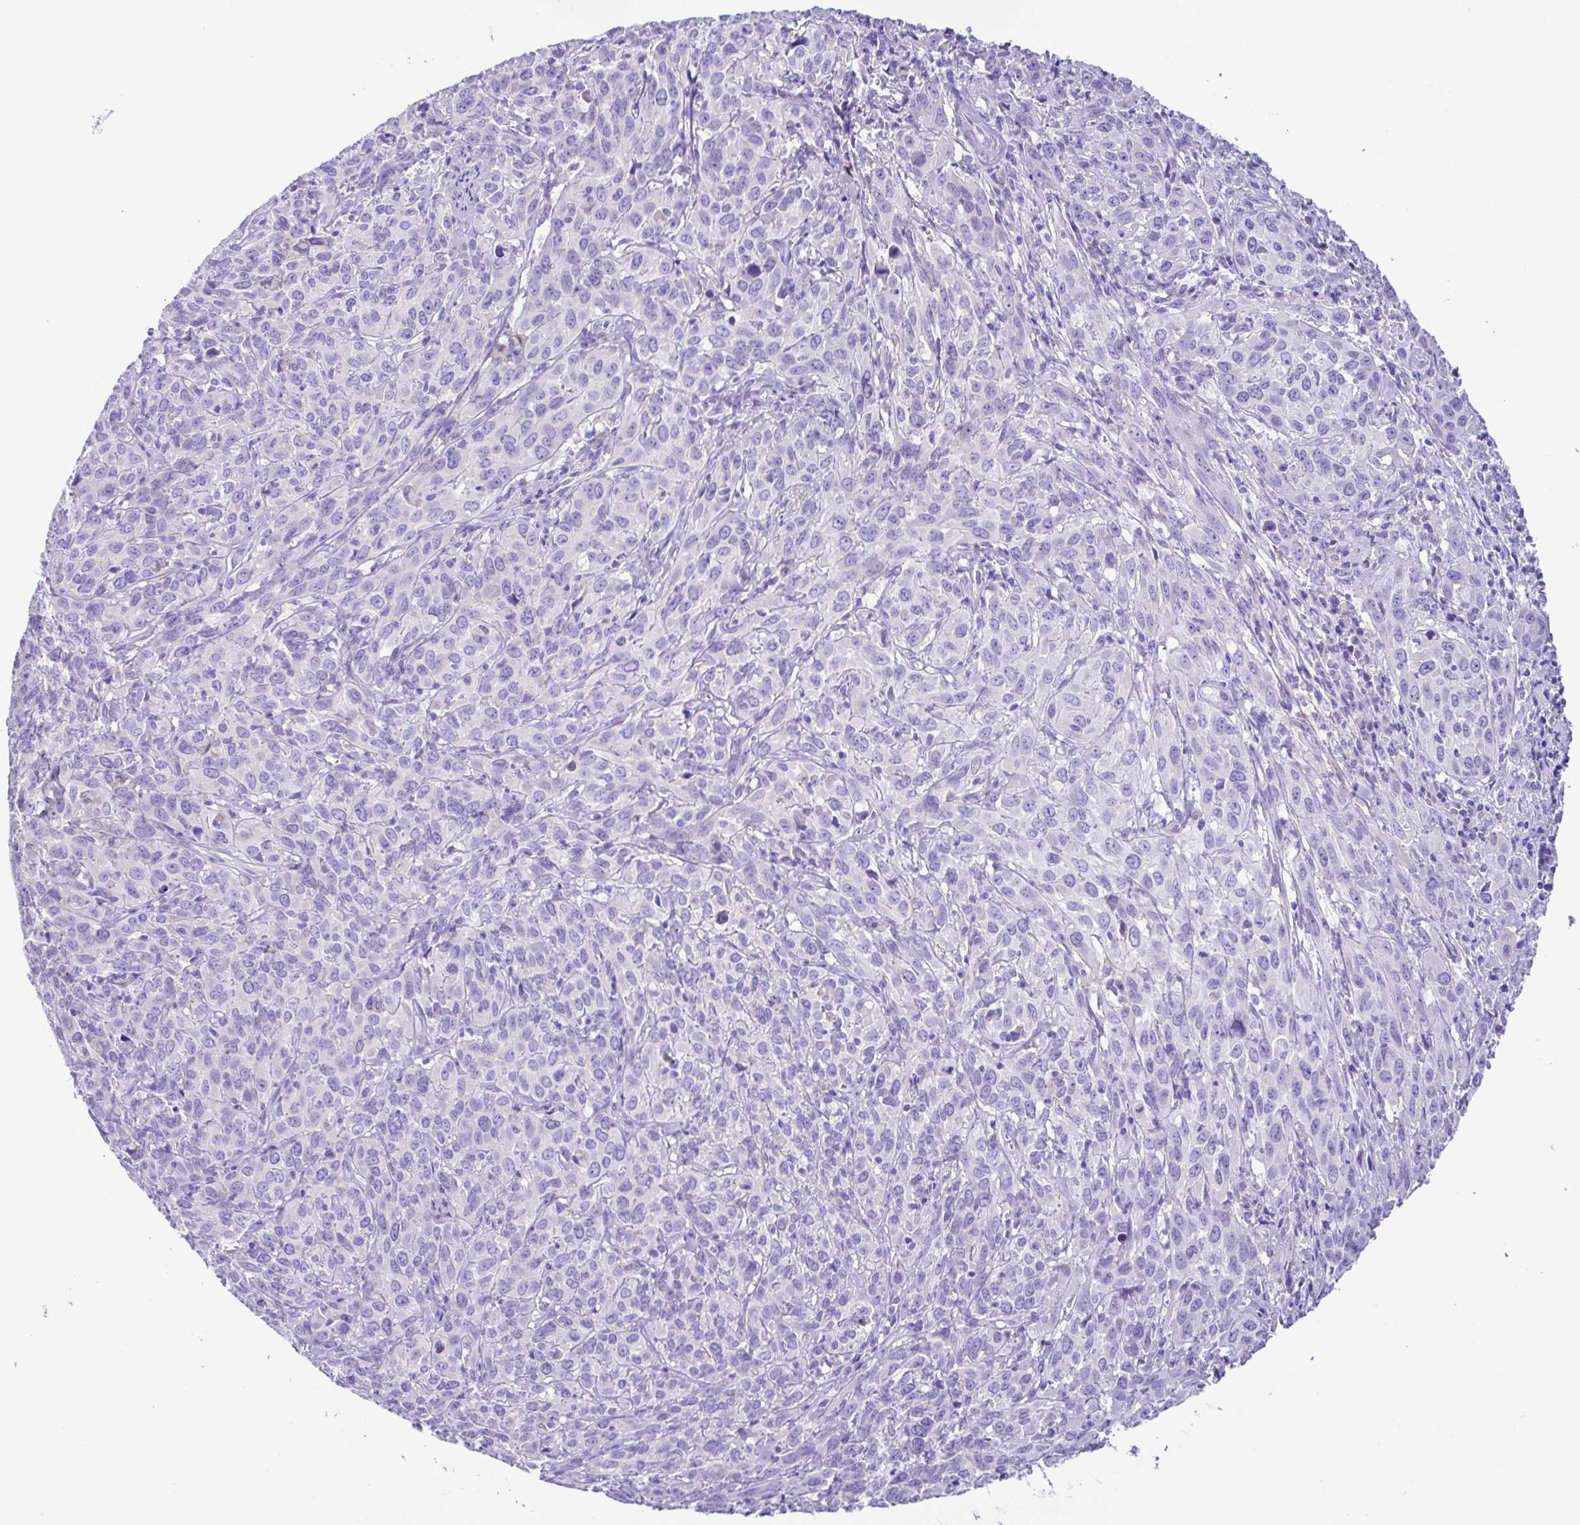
{"staining": {"intensity": "negative", "quantity": "none", "location": "none"}, "tissue": "cervical cancer", "cell_type": "Tumor cells", "image_type": "cancer", "snomed": [{"axis": "morphology", "description": "Squamous cell carcinoma, NOS"}, {"axis": "topography", "description": "Cervix"}], "caption": "An immunohistochemistry (IHC) micrograph of cervical cancer (squamous cell carcinoma) is shown. There is no staining in tumor cells of cervical cancer (squamous cell carcinoma). (Brightfield microscopy of DAB (3,3'-diaminobenzidine) immunohistochemistry at high magnification).", "gene": "CD72", "patient": {"sex": "female", "age": 51}}